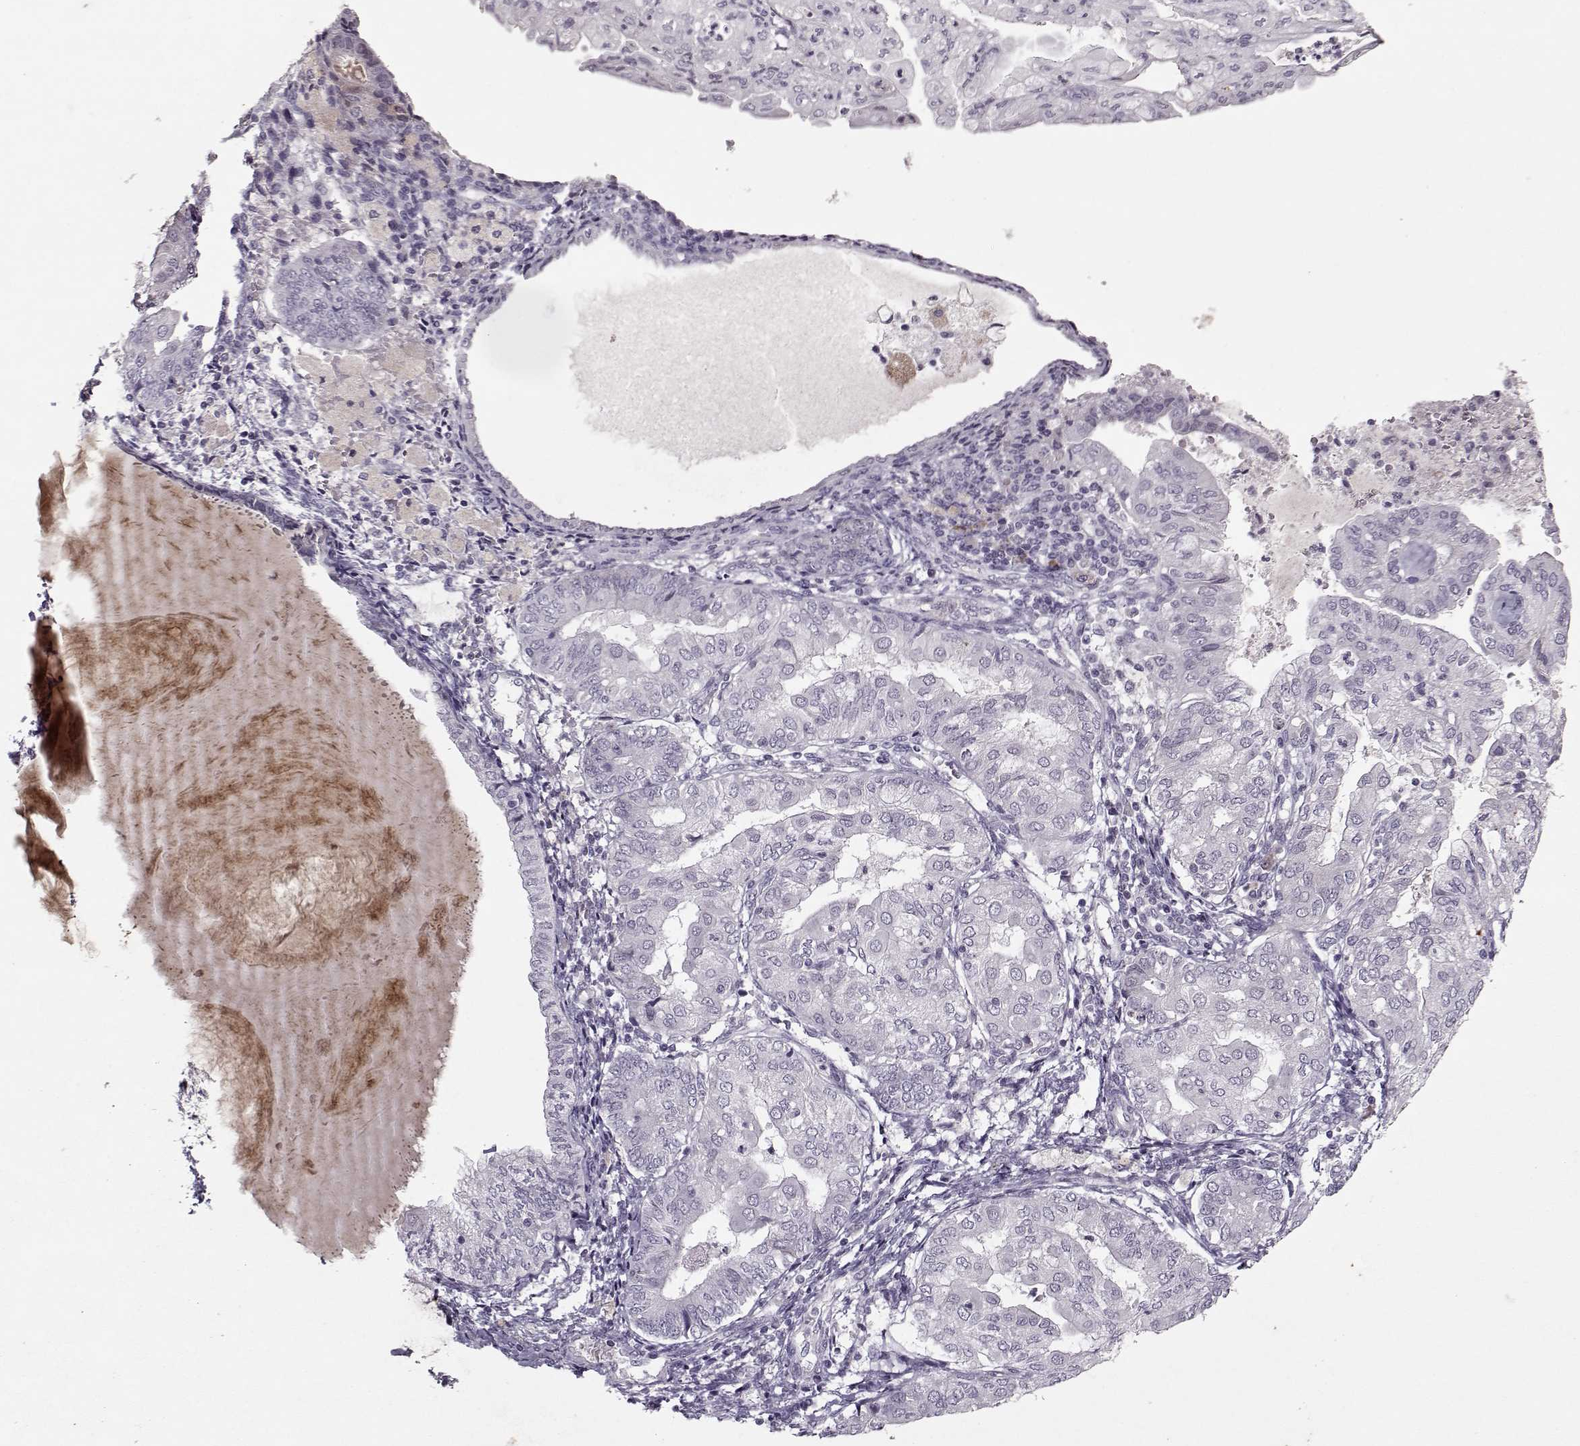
{"staining": {"intensity": "negative", "quantity": "none", "location": "none"}, "tissue": "endometrial cancer", "cell_type": "Tumor cells", "image_type": "cancer", "snomed": [{"axis": "morphology", "description": "Adenocarcinoma, NOS"}, {"axis": "topography", "description": "Endometrium"}], "caption": "The micrograph displays no staining of tumor cells in endometrial cancer (adenocarcinoma).", "gene": "KRT9", "patient": {"sex": "female", "age": 68}}